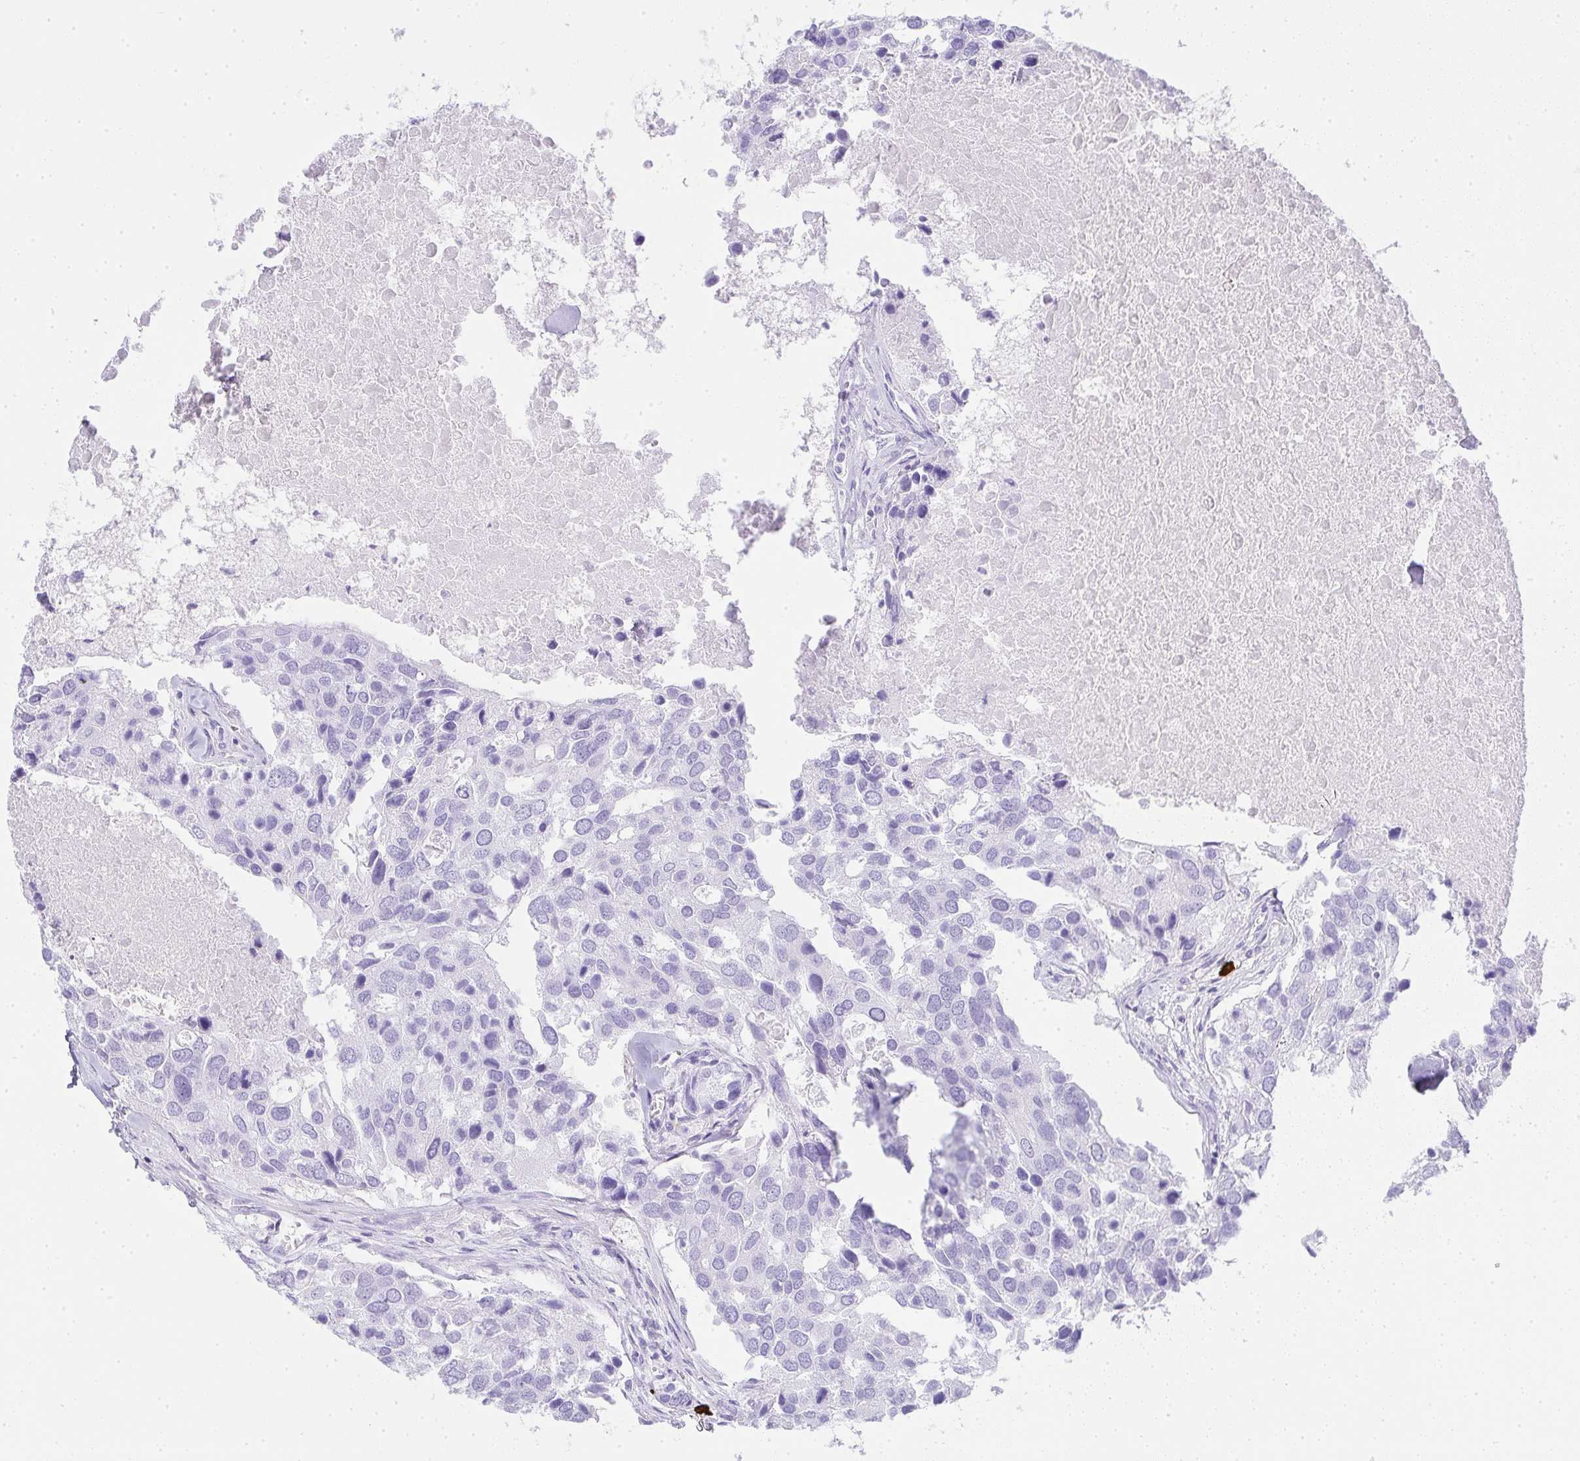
{"staining": {"intensity": "negative", "quantity": "none", "location": "none"}, "tissue": "breast cancer", "cell_type": "Tumor cells", "image_type": "cancer", "snomed": [{"axis": "morphology", "description": "Duct carcinoma"}, {"axis": "topography", "description": "Breast"}], "caption": "Tumor cells are negative for protein expression in human breast invasive ductal carcinoma.", "gene": "CDADC1", "patient": {"sex": "female", "age": 83}}